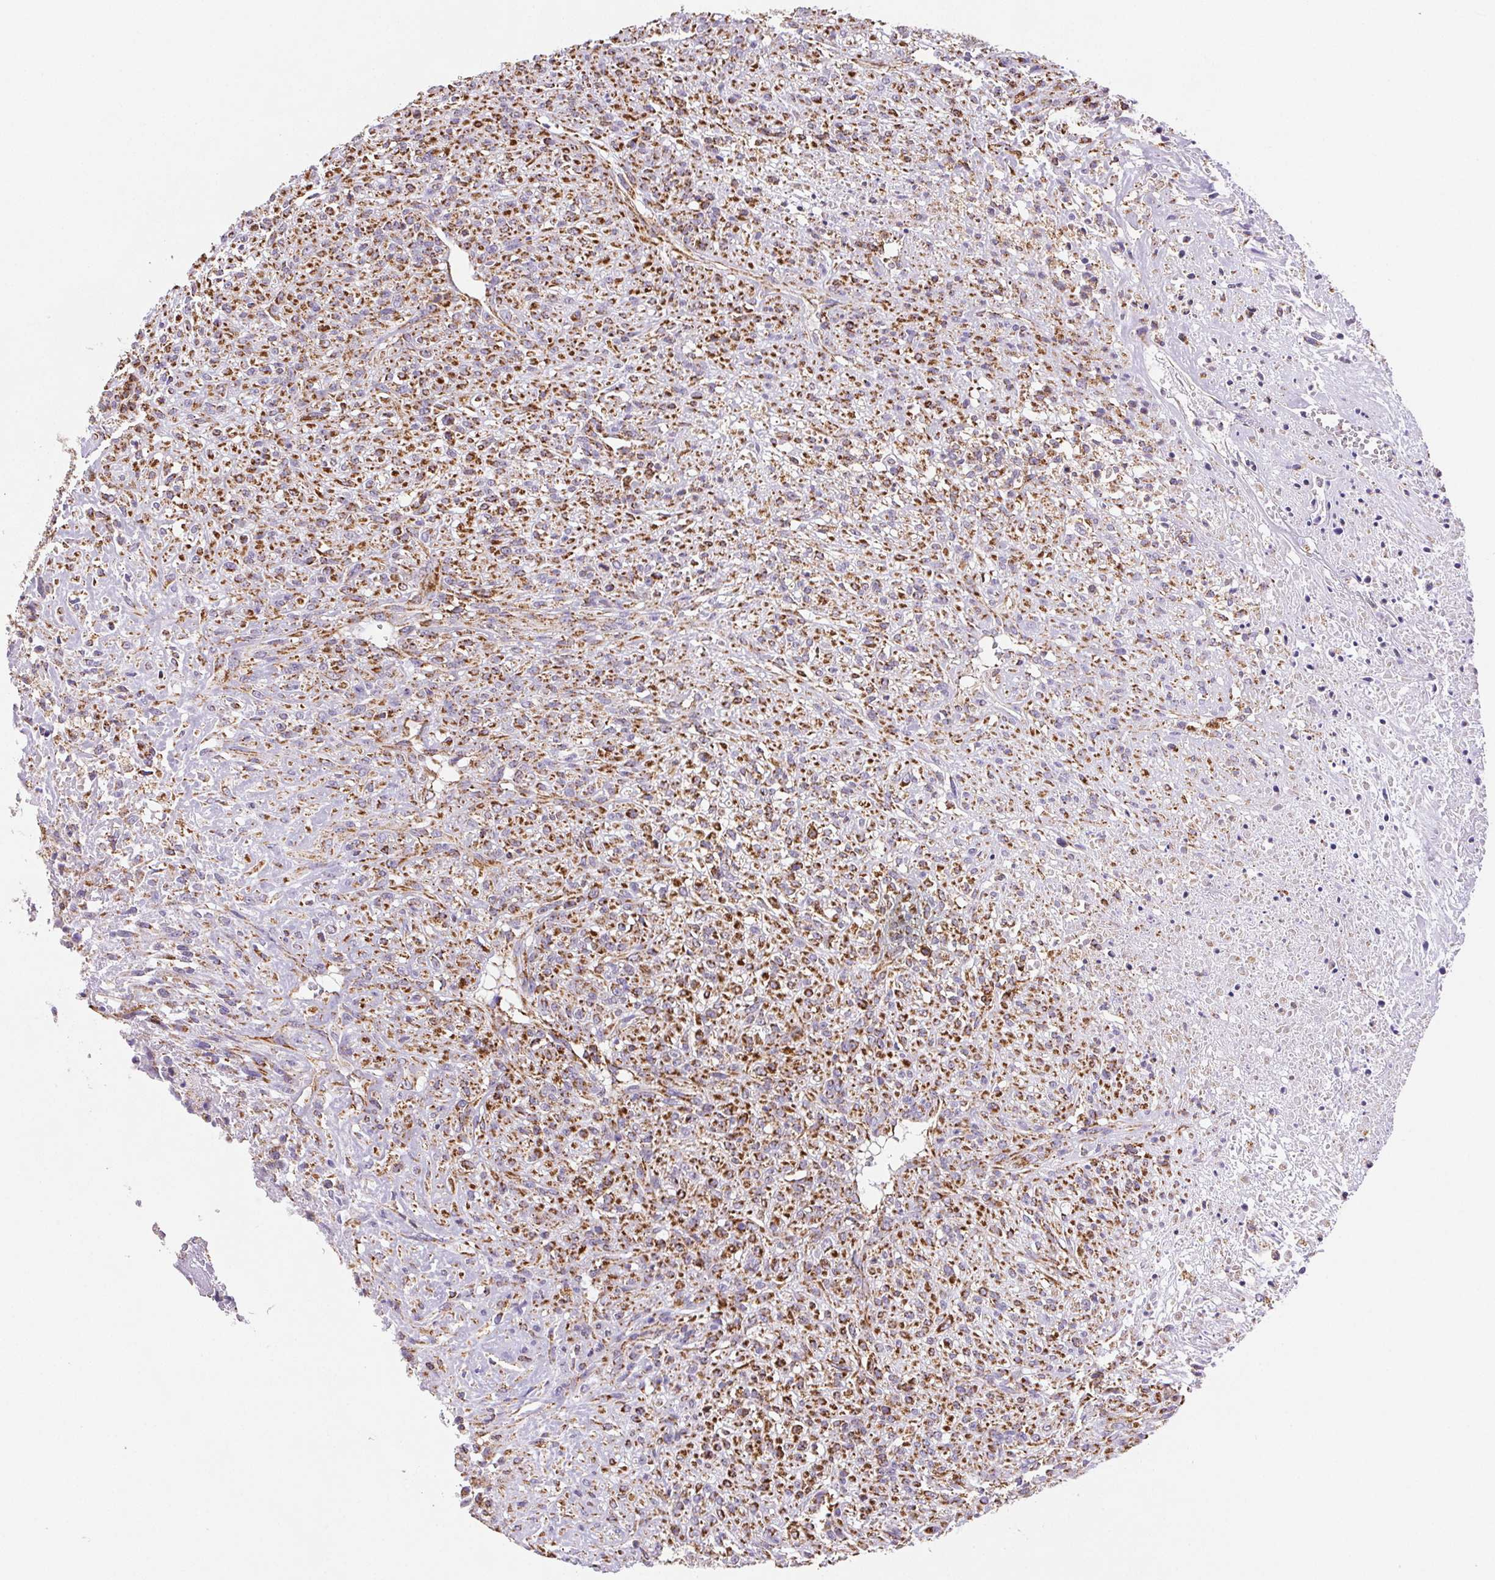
{"staining": {"intensity": "moderate", "quantity": ">75%", "location": "cytoplasmic/membranous"}, "tissue": "renal cancer", "cell_type": "Tumor cells", "image_type": "cancer", "snomed": [{"axis": "morphology", "description": "Adenocarcinoma, NOS"}, {"axis": "topography", "description": "Kidney"}], "caption": "Immunohistochemical staining of human renal cancer (adenocarcinoma) displays medium levels of moderate cytoplasmic/membranous protein expression in about >75% of tumor cells.", "gene": "NIPSNAP2", "patient": {"sex": "male", "age": 58}}